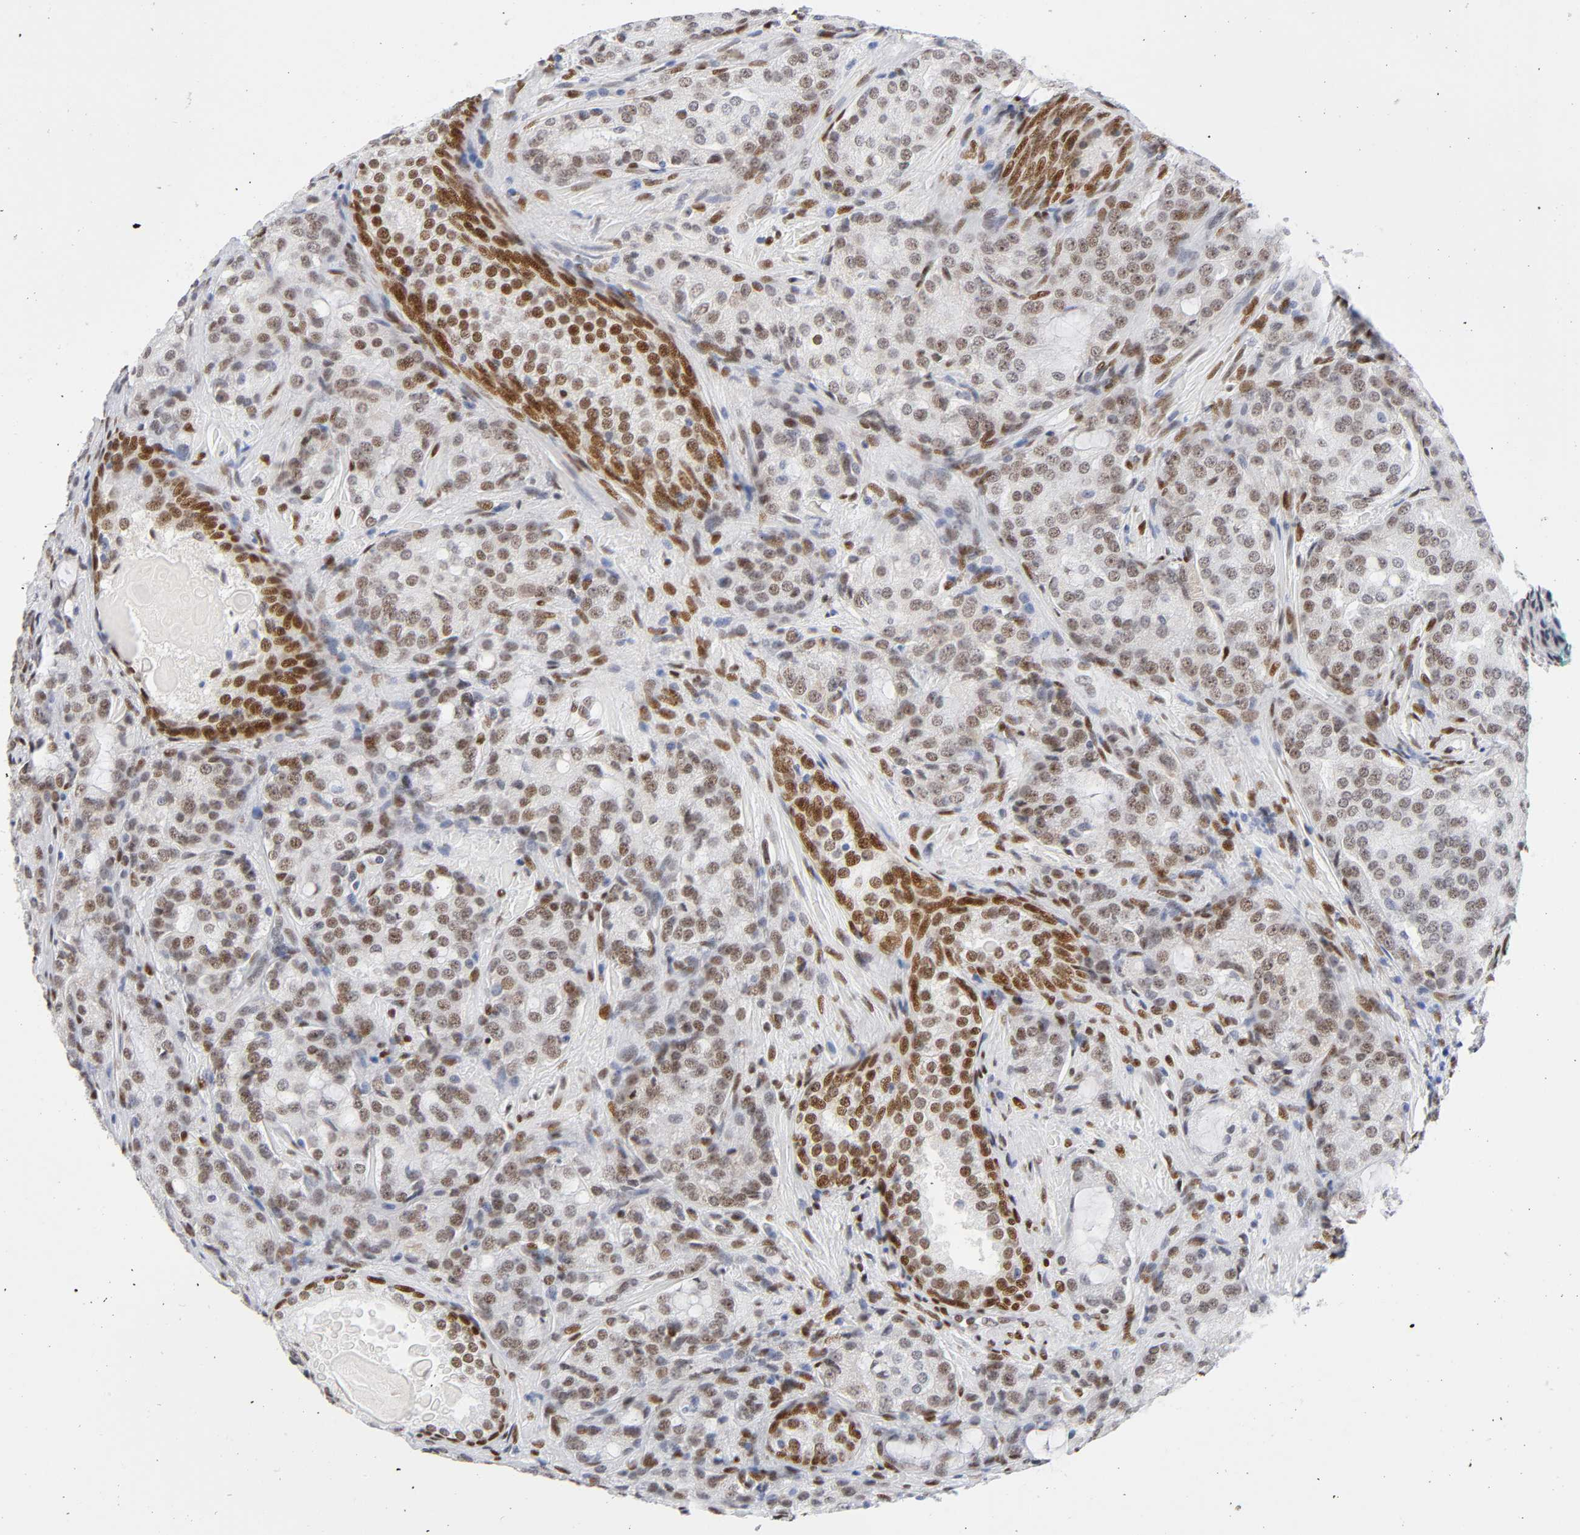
{"staining": {"intensity": "weak", "quantity": ">75%", "location": "nuclear"}, "tissue": "prostate cancer", "cell_type": "Tumor cells", "image_type": "cancer", "snomed": [{"axis": "morphology", "description": "Adenocarcinoma, High grade"}, {"axis": "topography", "description": "Prostate"}], "caption": "Protein staining shows weak nuclear expression in approximately >75% of tumor cells in prostate cancer (high-grade adenocarcinoma).", "gene": "NFIC", "patient": {"sex": "male", "age": 72}}